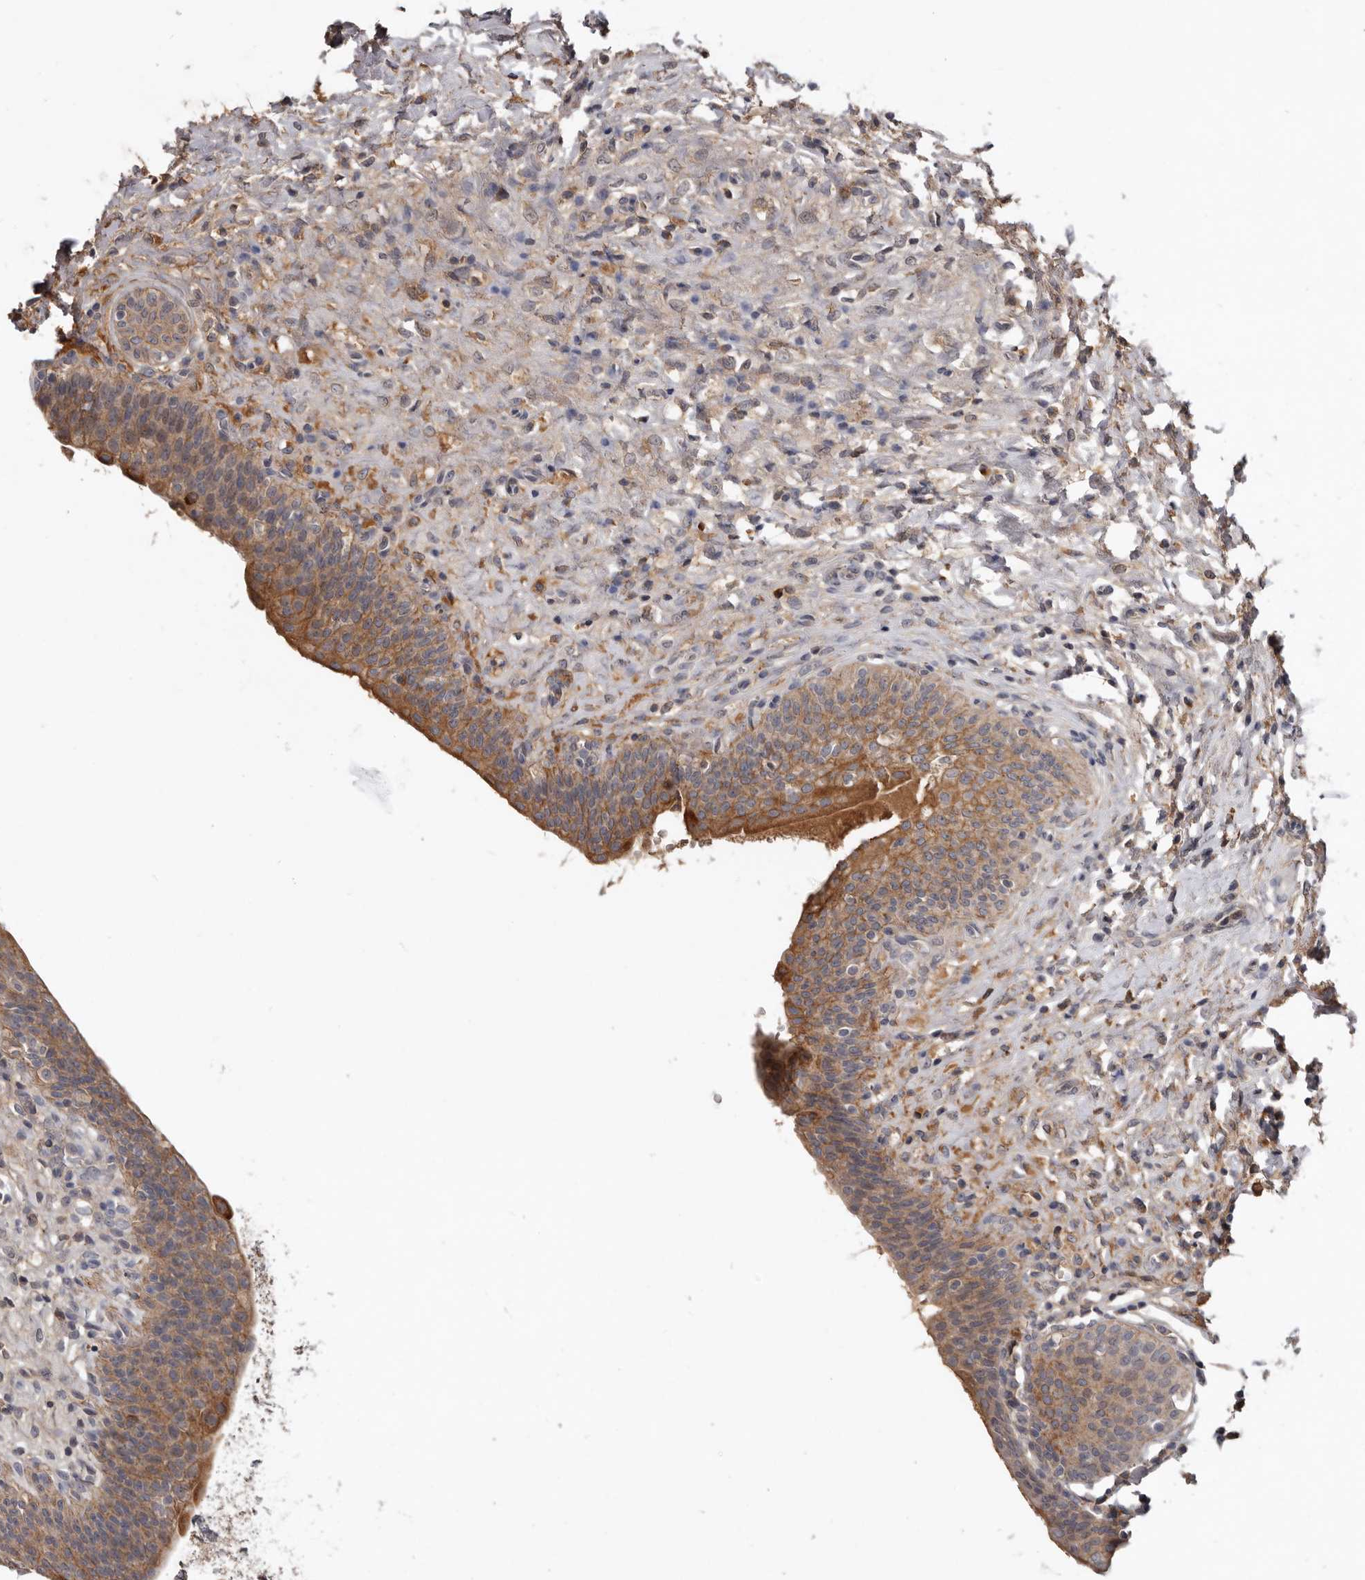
{"staining": {"intensity": "moderate", "quantity": ">75%", "location": "cytoplasmic/membranous"}, "tissue": "urinary bladder", "cell_type": "Urothelial cells", "image_type": "normal", "snomed": [{"axis": "morphology", "description": "Normal tissue, NOS"}, {"axis": "topography", "description": "Urinary bladder"}], "caption": "The immunohistochemical stain shows moderate cytoplasmic/membranous positivity in urothelial cells of normal urinary bladder.", "gene": "NMUR1", "patient": {"sex": "male", "age": 83}}